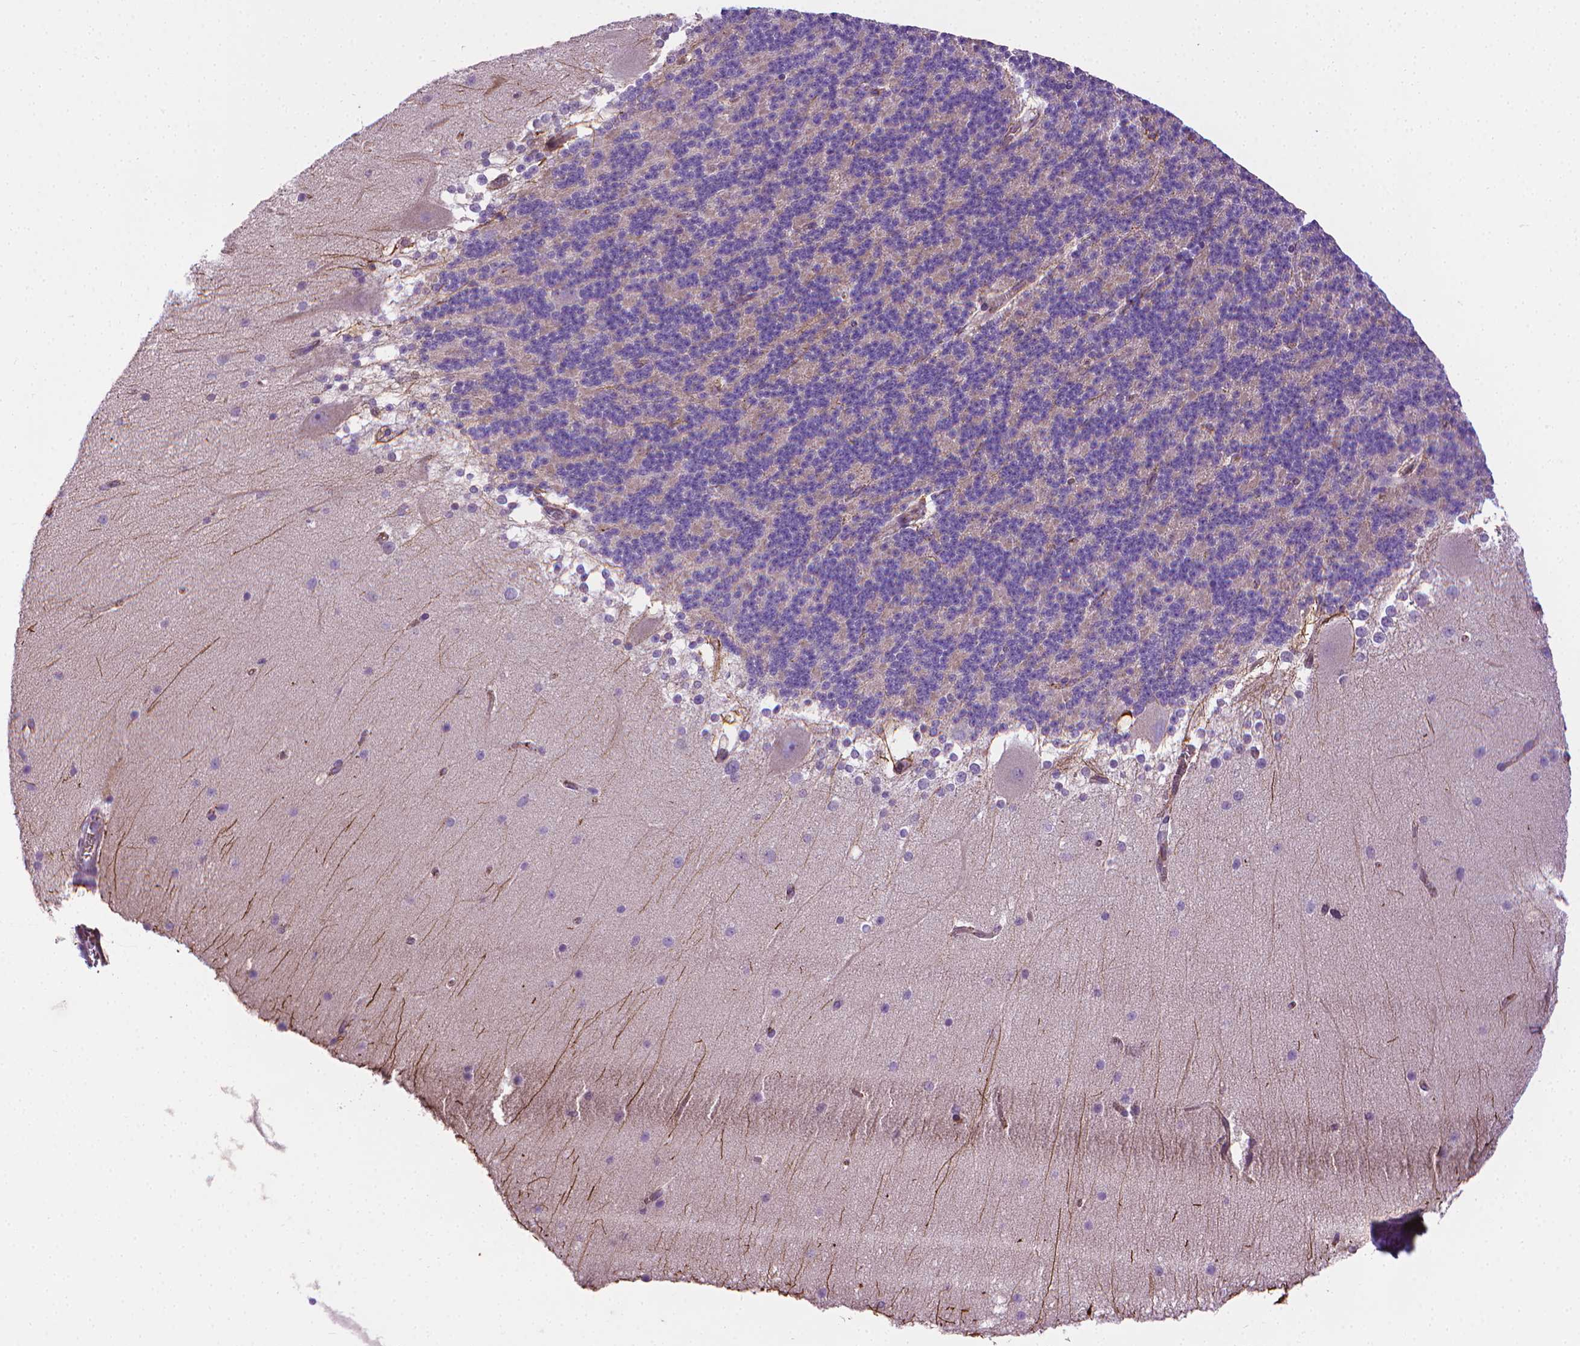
{"staining": {"intensity": "negative", "quantity": "none", "location": "none"}, "tissue": "cerebellum", "cell_type": "Cells in granular layer", "image_type": "normal", "snomed": [{"axis": "morphology", "description": "Normal tissue, NOS"}, {"axis": "topography", "description": "Cerebellum"}], "caption": "This is an immunohistochemistry (IHC) micrograph of benign human cerebellum. There is no positivity in cells in granular layer.", "gene": "SLC51B", "patient": {"sex": "female", "age": 19}}